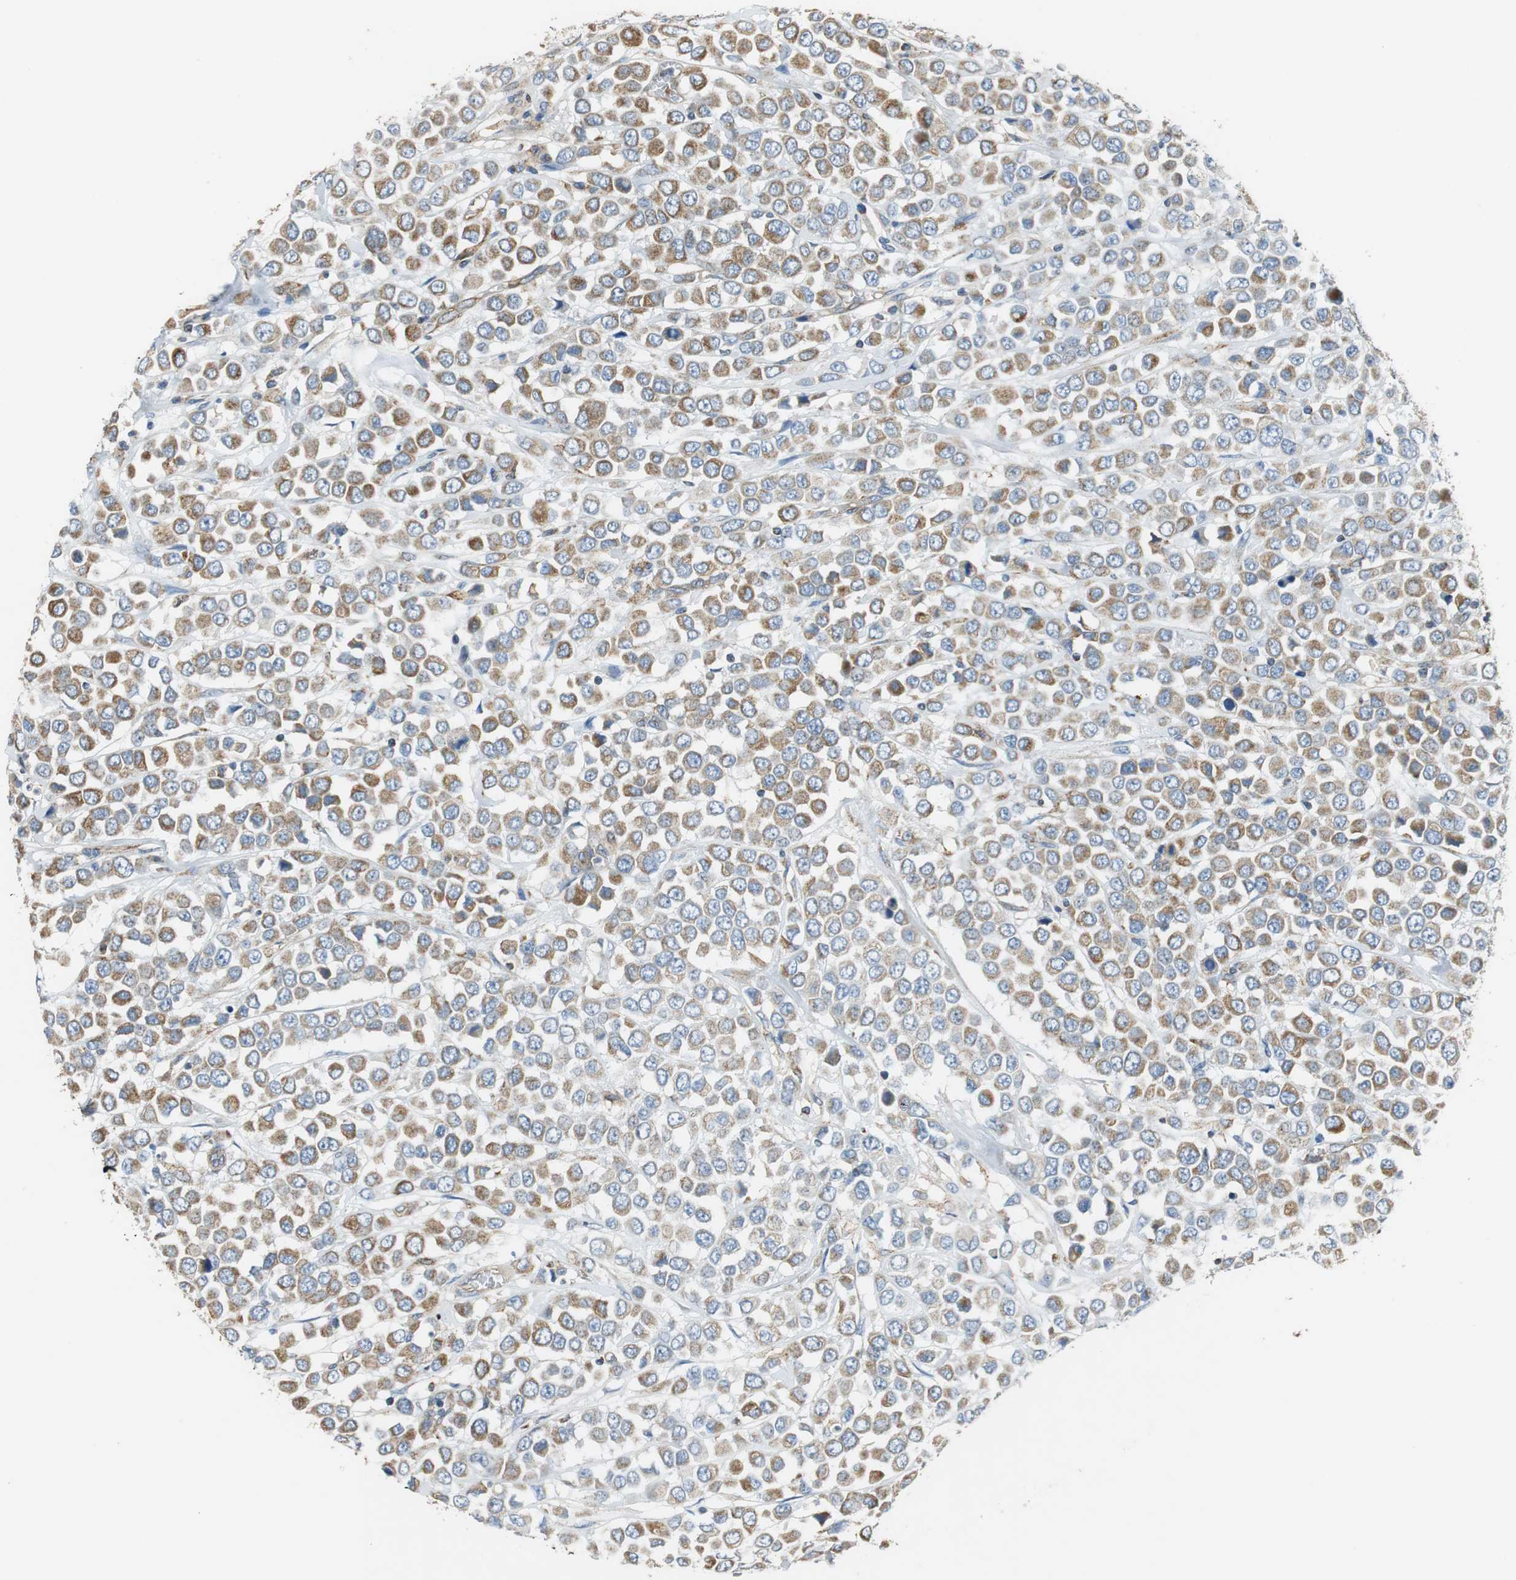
{"staining": {"intensity": "moderate", "quantity": ">75%", "location": "cytoplasmic/membranous"}, "tissue": "breast cancer", "cell_type": "Tumor cells", "image_type": "cancer", "snomed": [{"axis": "morphology", "description": "Duct carcinoma"}, {"axis": "topography", "description": "Breast"}], "caption": "An immunohistochemistry (IHC) photomicrograph of neoplastic tissue is shown. Protein staining in brown highlights moderate cytoplasmic/membranous positivity in breast infiltrating ductal carcinoma within tumor cells.", "gene": "GSTK1", "patient": {"sex": "female", "age": 61}}